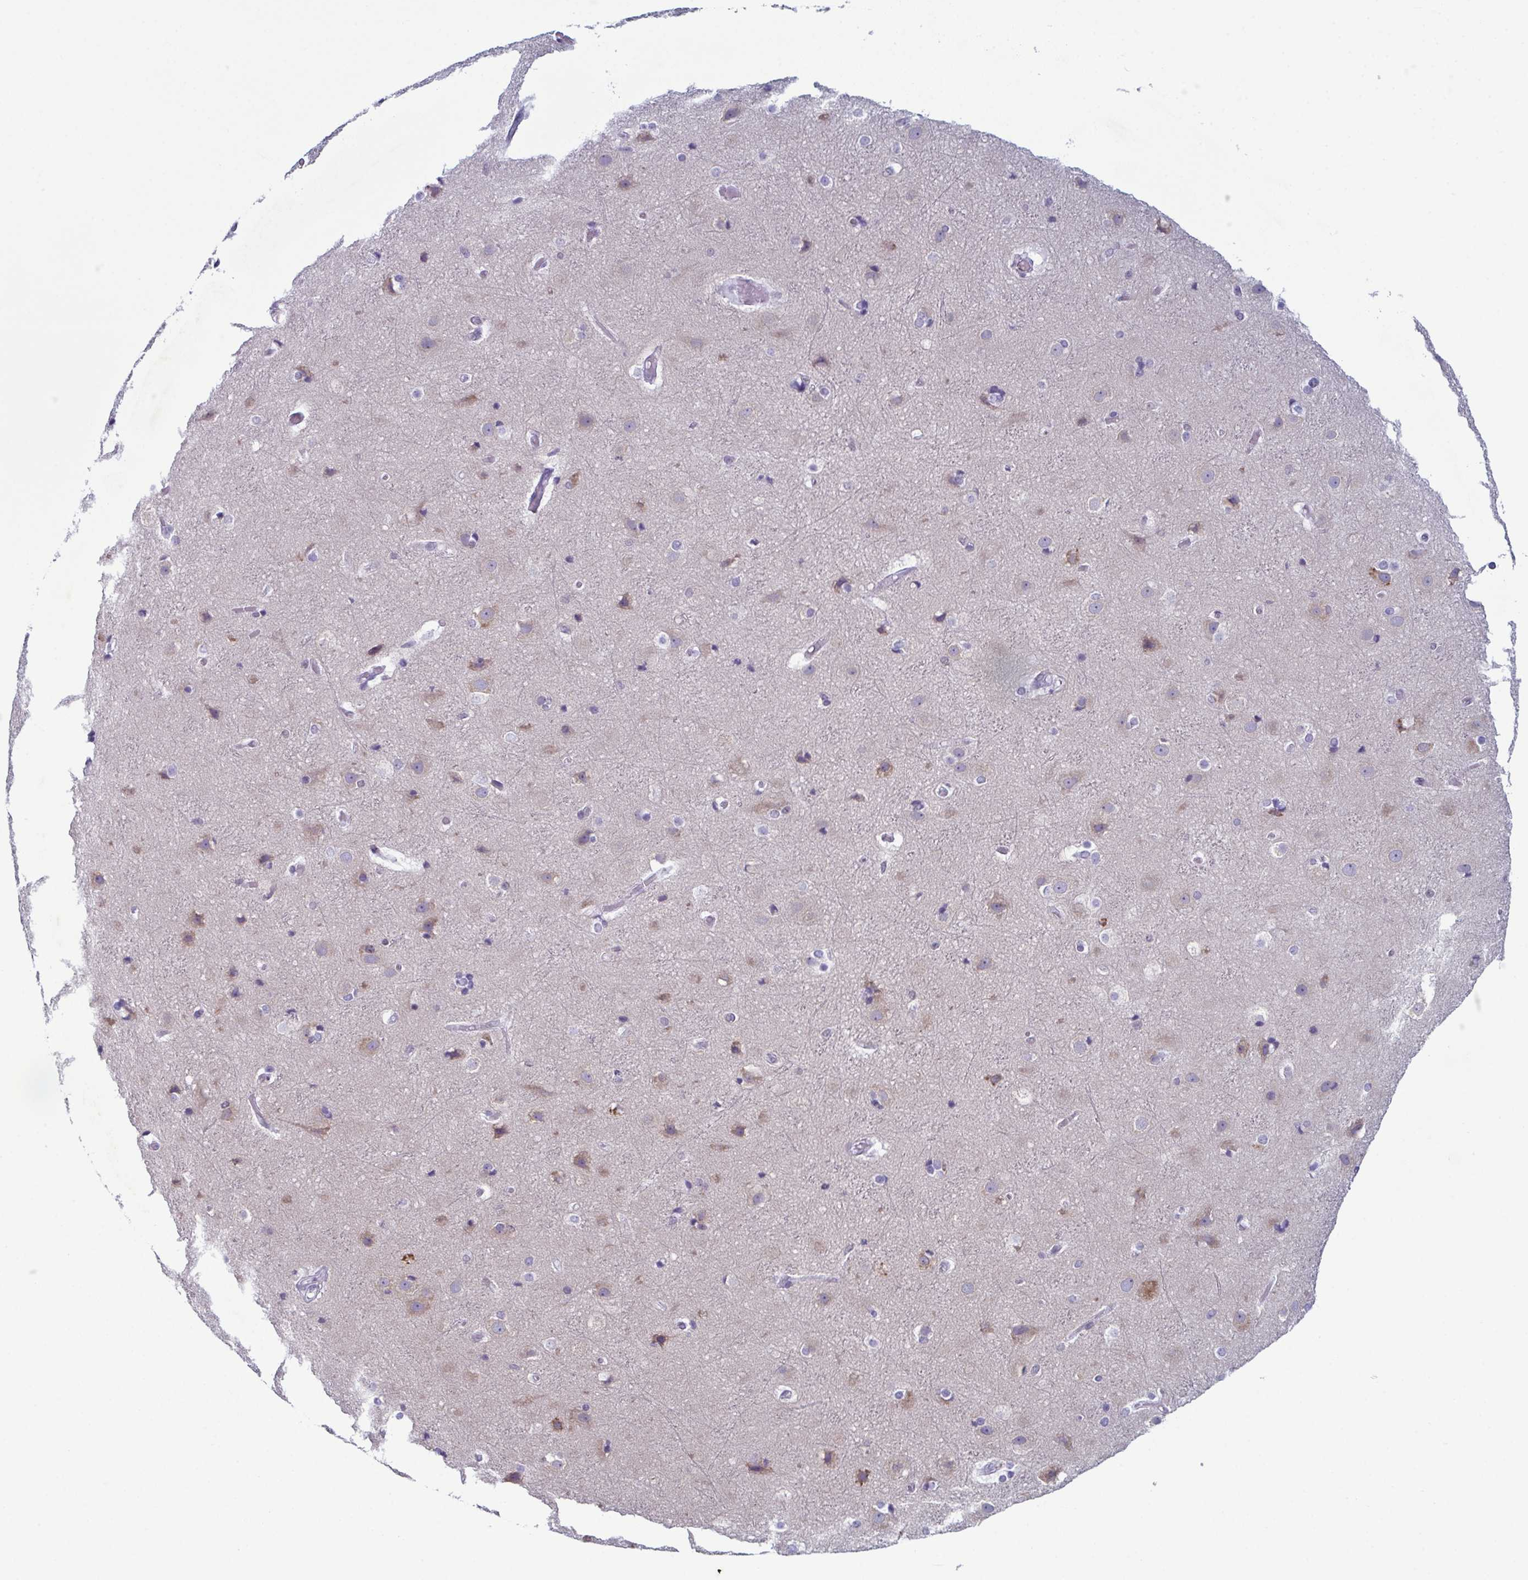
{"staining": {"intensity": "negative", "quantity": "none", "location": "none"}, "tissue": "cerebral cortex", "cell_type": "Endothelial cells", "image_type": "normal", "snomed": [{"axis": "morphology", "description": "Normal tissue, NOS"}, {"axis": "topography", "description": "Cerebral cortex"}], "caption": "Unremarkable cerebral cortex was stained to show a protein in brown. There is no significant staining in endothelial cells. Nuclei are stained in blue.", "gene": "RBM7", "patient": {"sex": "female", "age": 52}}